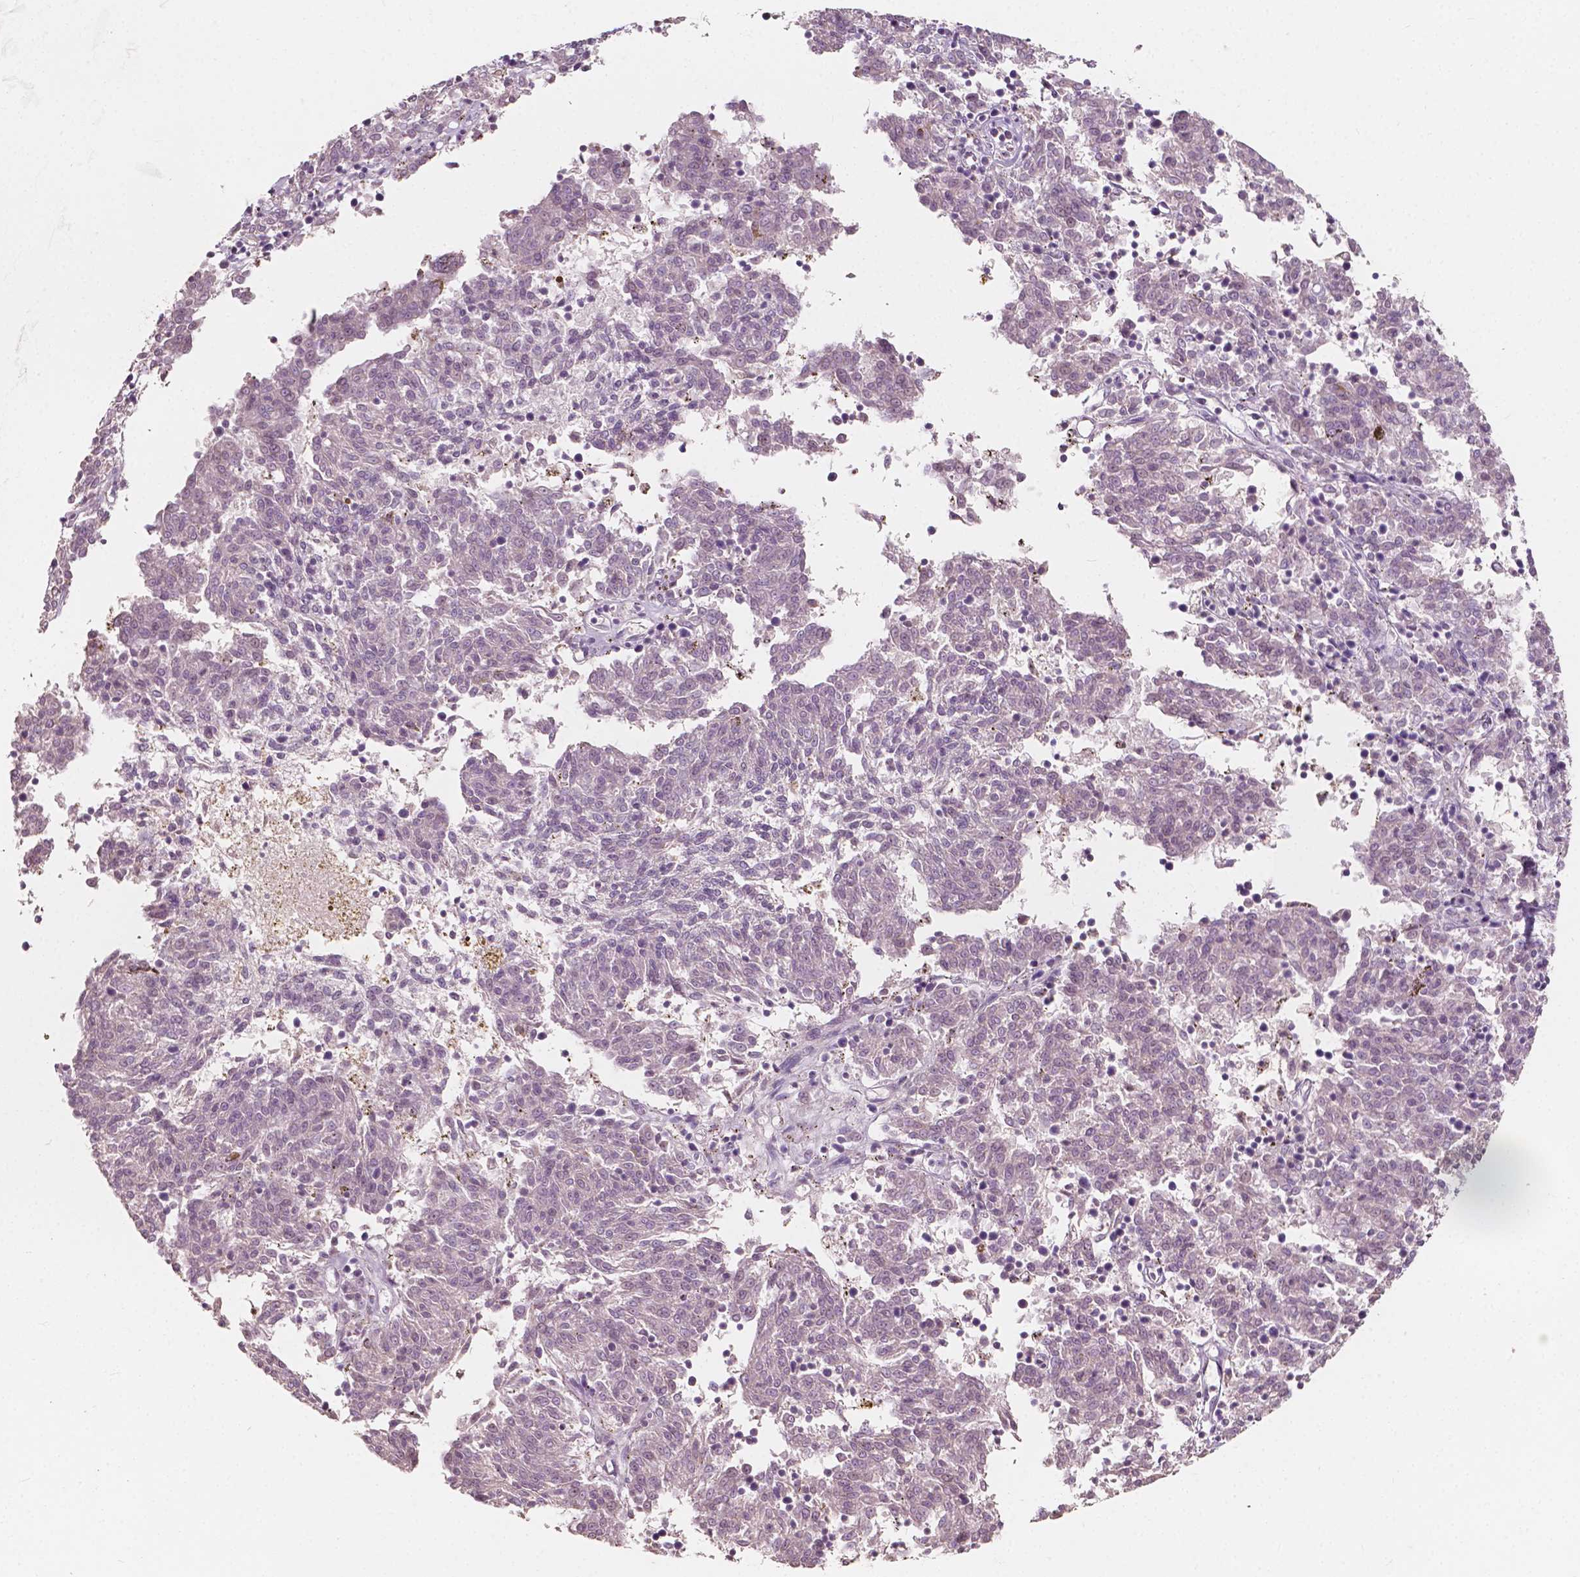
{"staining": {"intensity": "negative", "quantity": "none", "location": "none"}, "tissue": "melanoma", "cell_type": "Tumor cells", "image_type": "cancer", "snomed": [{"axis": "morphology", "description": "Malignant melanoma, NOS"}, {"axis": "topography", "description": "Skin"}], "caption": "Melanoma stained for a protein using immunohistochemistry (IHC) reveals no staining tumor cells.", "gene": "NPC1L1", "patient": {"sex": "female", "age": 72}}